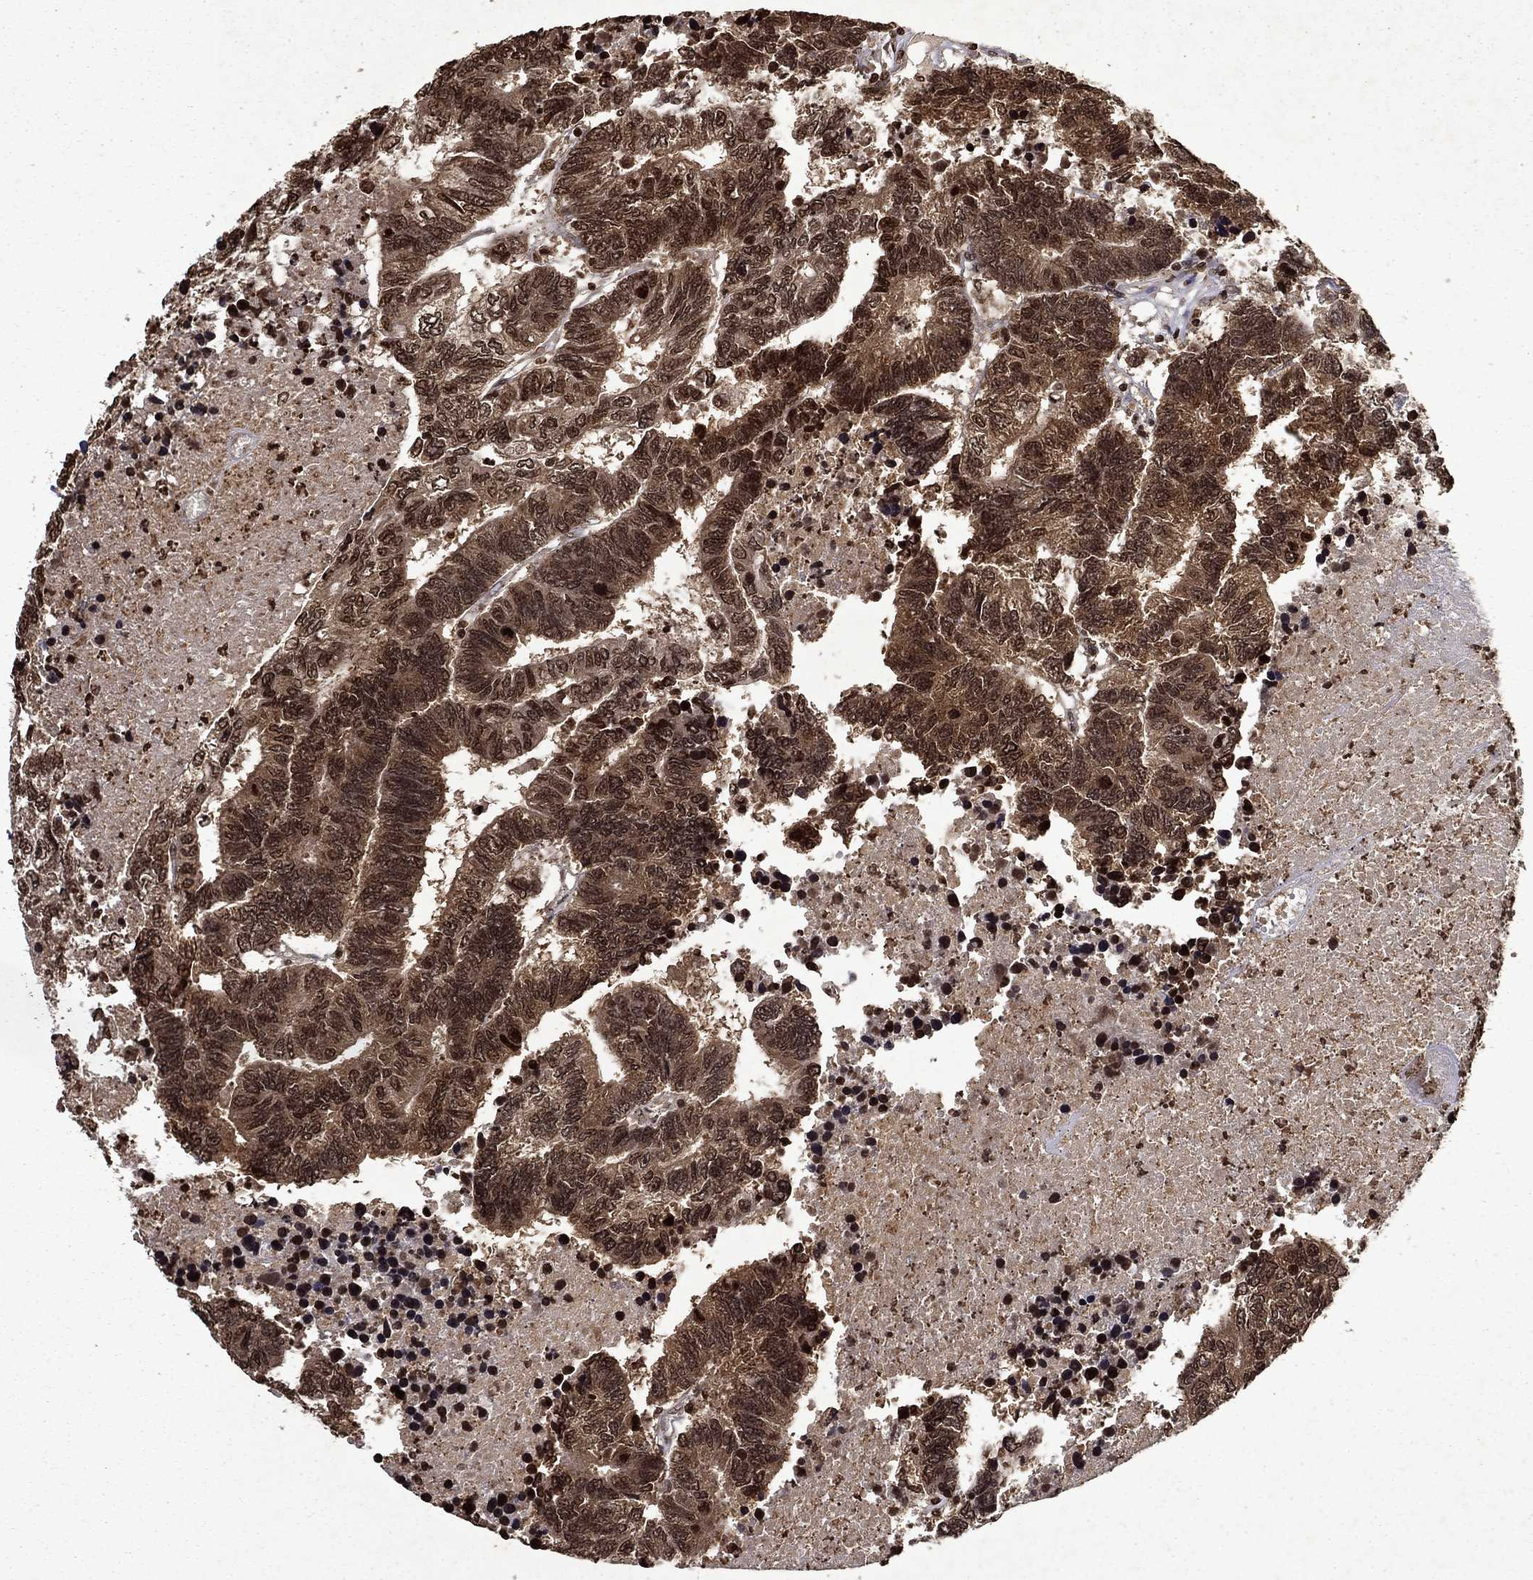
{"staining": {"intensity": "strong", "quantity": ">75%", "location": "cytoplasmic/membranous,nuclear"}, "tissue": "colorectal cancer", "cell_type": "Tumor cells", "image_type": "cancer", "snomed": [{"axis": "morphology", "description": "Adenocarcinoma, NOS"}, {"axis": "topography", "description": "Colon"}], "caption": "Protein expression by immunohistochemistry exhibits strong cytoplasmic/membranous and nuclear expression in approximately >75% of tumor cells in colorectal cancer (adenocarcinoma).", "gene": "PIN4", "patient": {"sex": "female", "age": 48}}